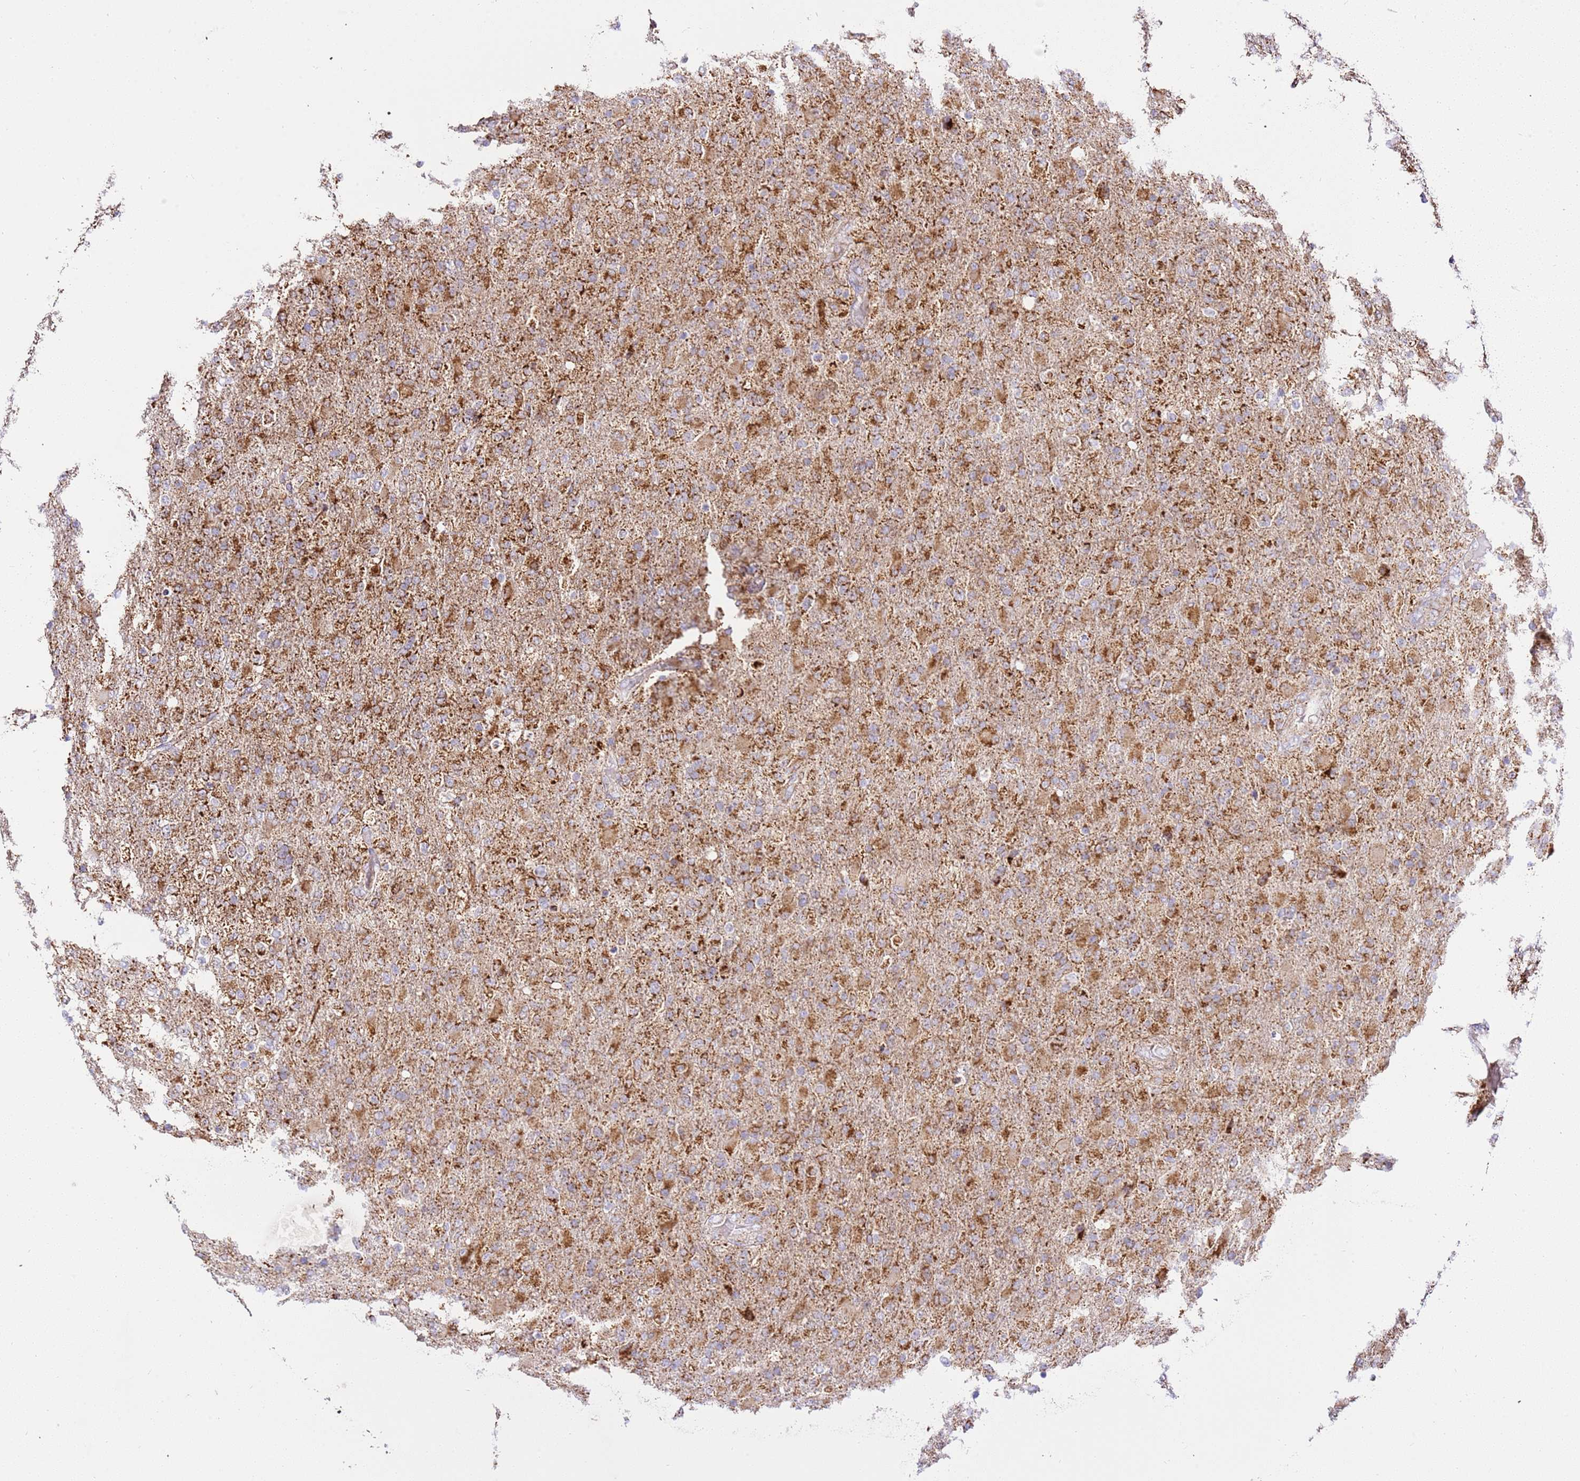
{"staining": {"intensity": "strong", "quantity": ">75%", "location": "cytoplasmic/membranous"}, "tissue": "glioma", "cell_type": "Tumor cells", "image_type": "cancer", "snomed": [{"axis": "morphology", "description": "Glioma, malignant, Low grade"}, {"axis": "topography", "description": "Brain"}], "caption": "High-magnification brightfield microscopy of glioma stained with DAB (3,3'-diaminobenzidine) (brown) and counterstained with hematoxylin (blue). tumor cells exhibit strong cytoplasmic/membranous positivity is present in about>75% of cells.", "gene": "ZBTB39", "patient": {"sex": "male", "age": 65}}